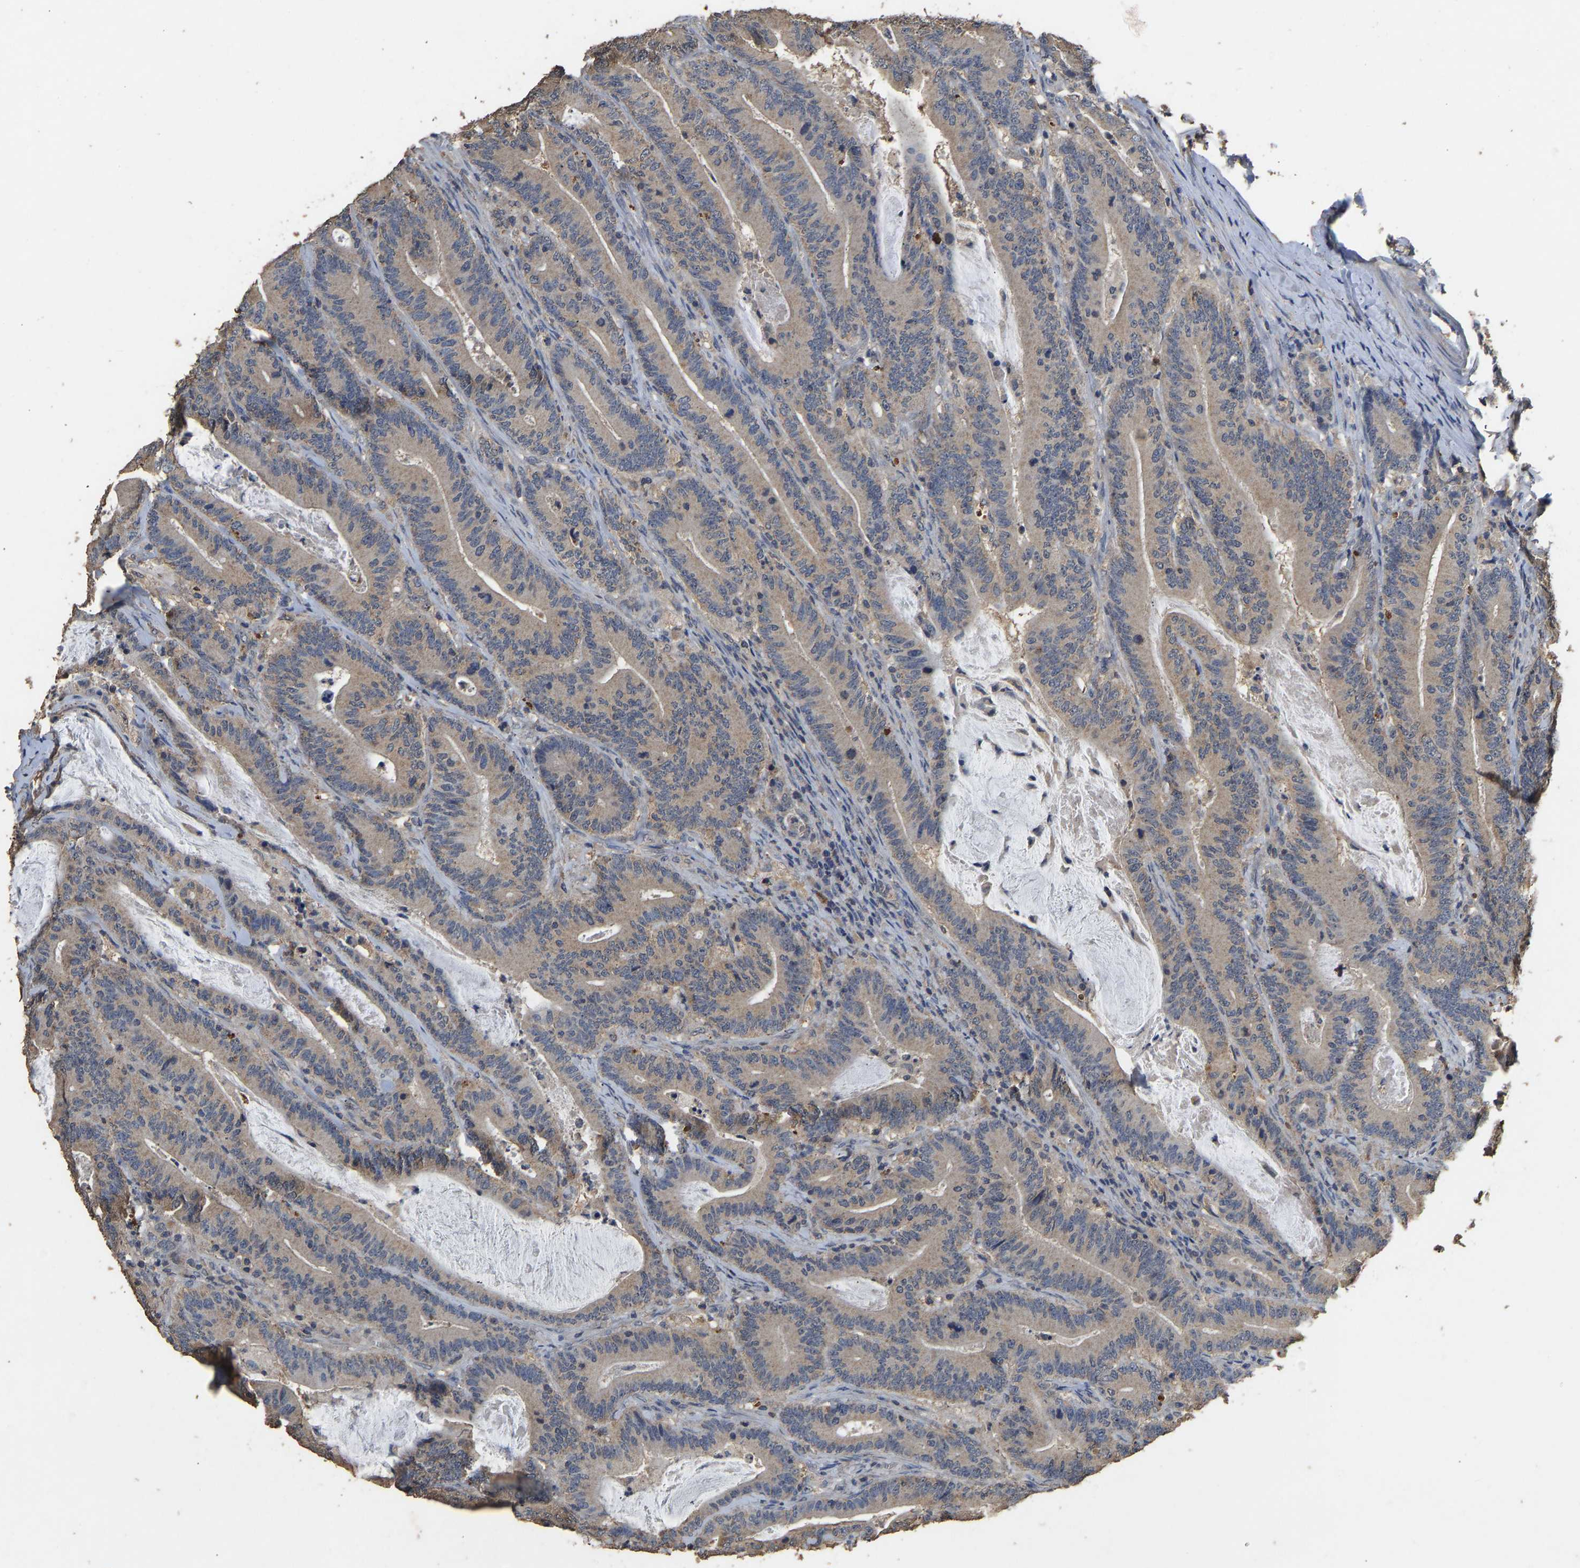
{"staining": {"intensity": "negative", "quantity": "none", "location": "none"}, "tissue": "colorectal cancer", "cell_type": "Tumor cells", "image_type": "cancer", "snomed": [{"axis": "morphology", "description": "Adenocarcinoma, NOS"}, {"axis": "topography", "description": "Colon"}], "caption": "There is no significant expression in tumor cells of adenocarcinoma (colorectal).", "gene": "CIDEC", "patient": {"sex": "female", "age": 66}}